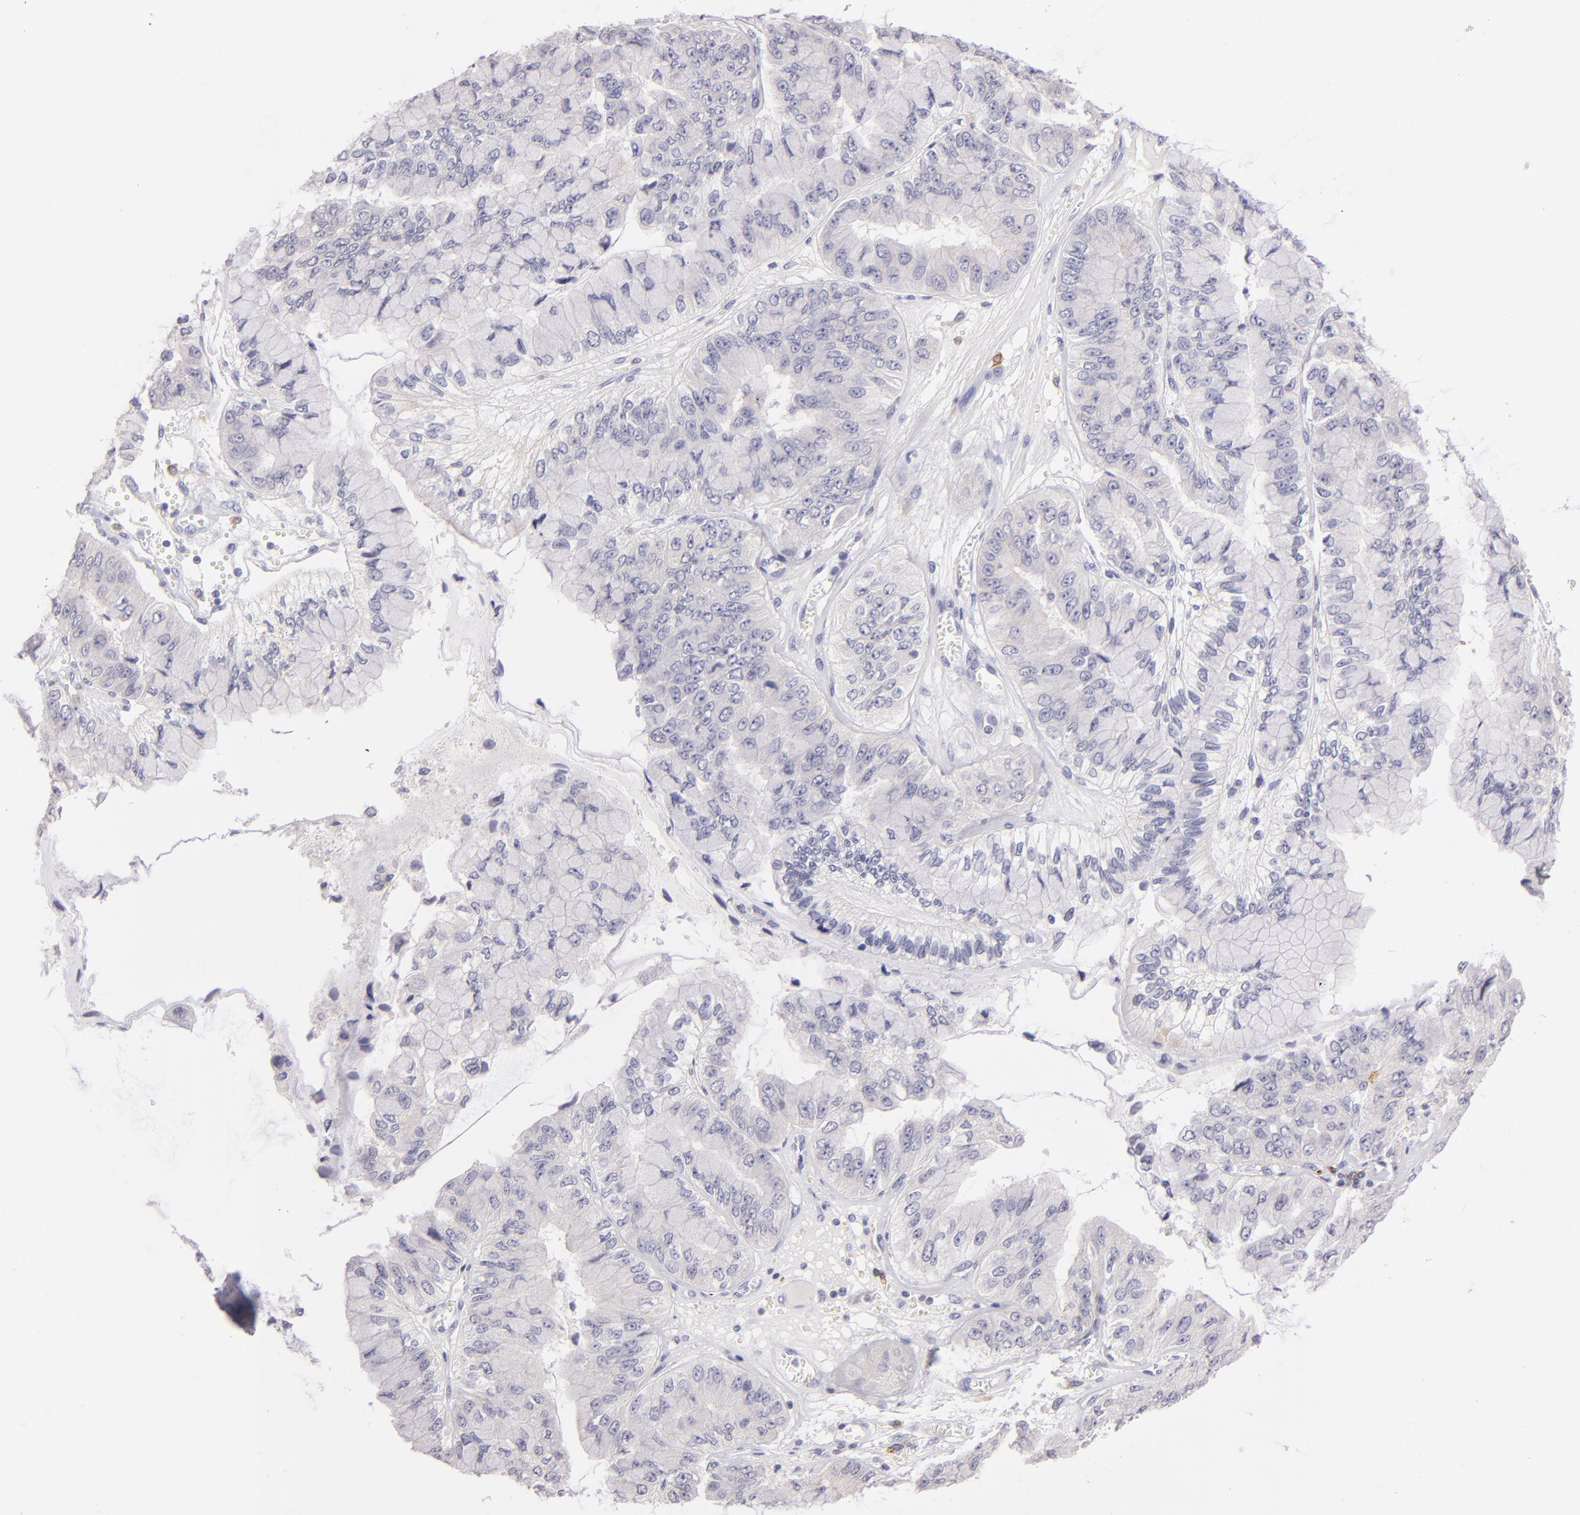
{"staining": {"intensity": "negative", "quantity": "none", "location": "none"}, "tissue": "liver cancer", "cell_type": "Tumor cells", "image_type": "cancer", "snomed": [{"axis": "morphology", "description": "Cholangiocarcinoma"}, {"axis": "topography", "description": "Liver"}], "caption": "Cholangiocarcinoma (liver) was stained to show a protein in brown. There is no significant staining in tumor cells.", "gene": "IL2RA", "patient": {"sex": "female", "age": 79}}